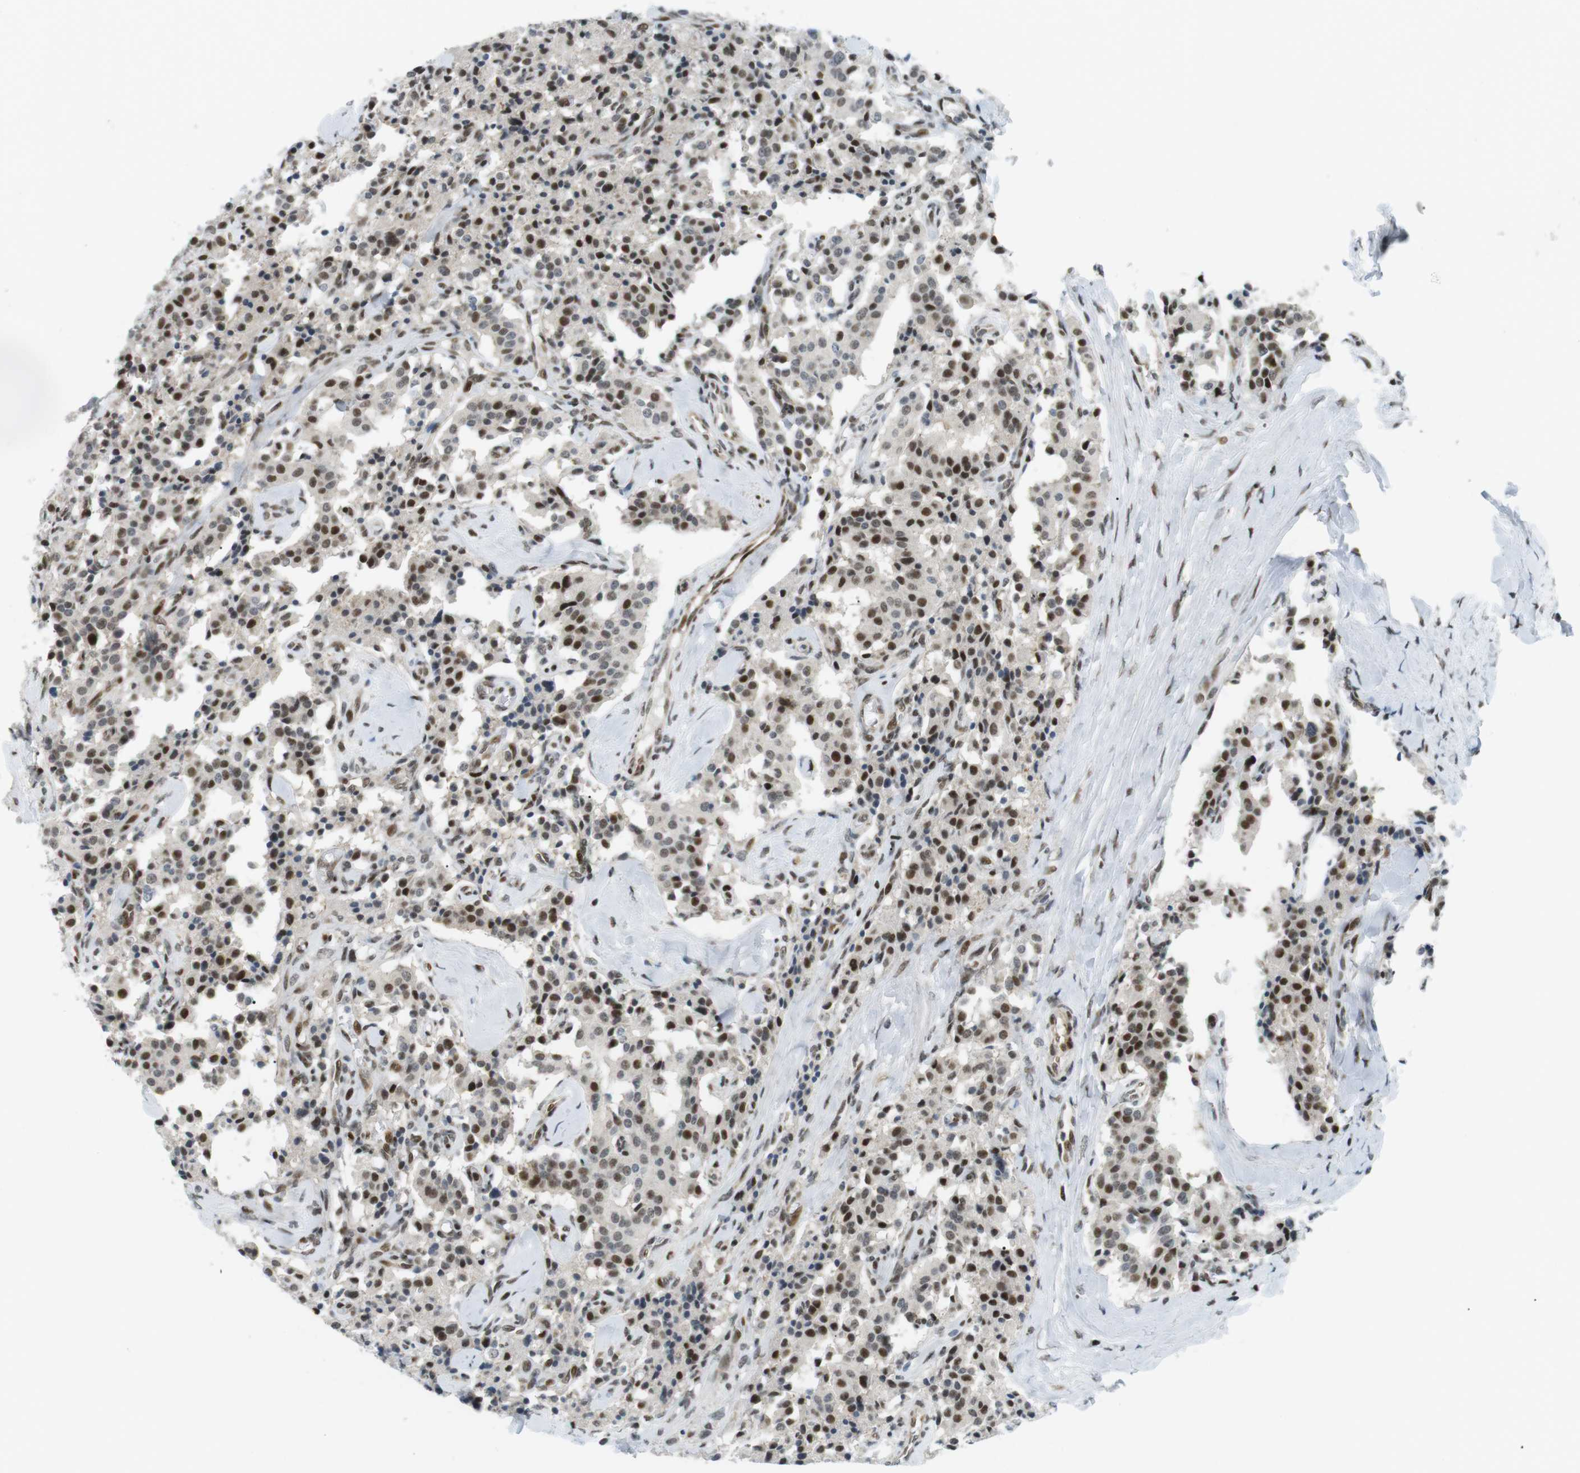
{"staining": {"intensity": "moderate", "quantity": "25%-75%", "location": "nuclear"}, "tissue": "carcinoid", "cell_type": "Tumor cells", "image_type": "cancer", "snomed": [{"axis": "morphology", "description": "Carcinoid, malignant, NOS"}, {"axis": "topography", "description": "Lung"}], "caption": "Tumor cells display moderate nuclear positivity in about 25%-75% of cells in malignant carcinoid.", "gene": "CDC27", "patient": {"sex": "male", "age": 30}}